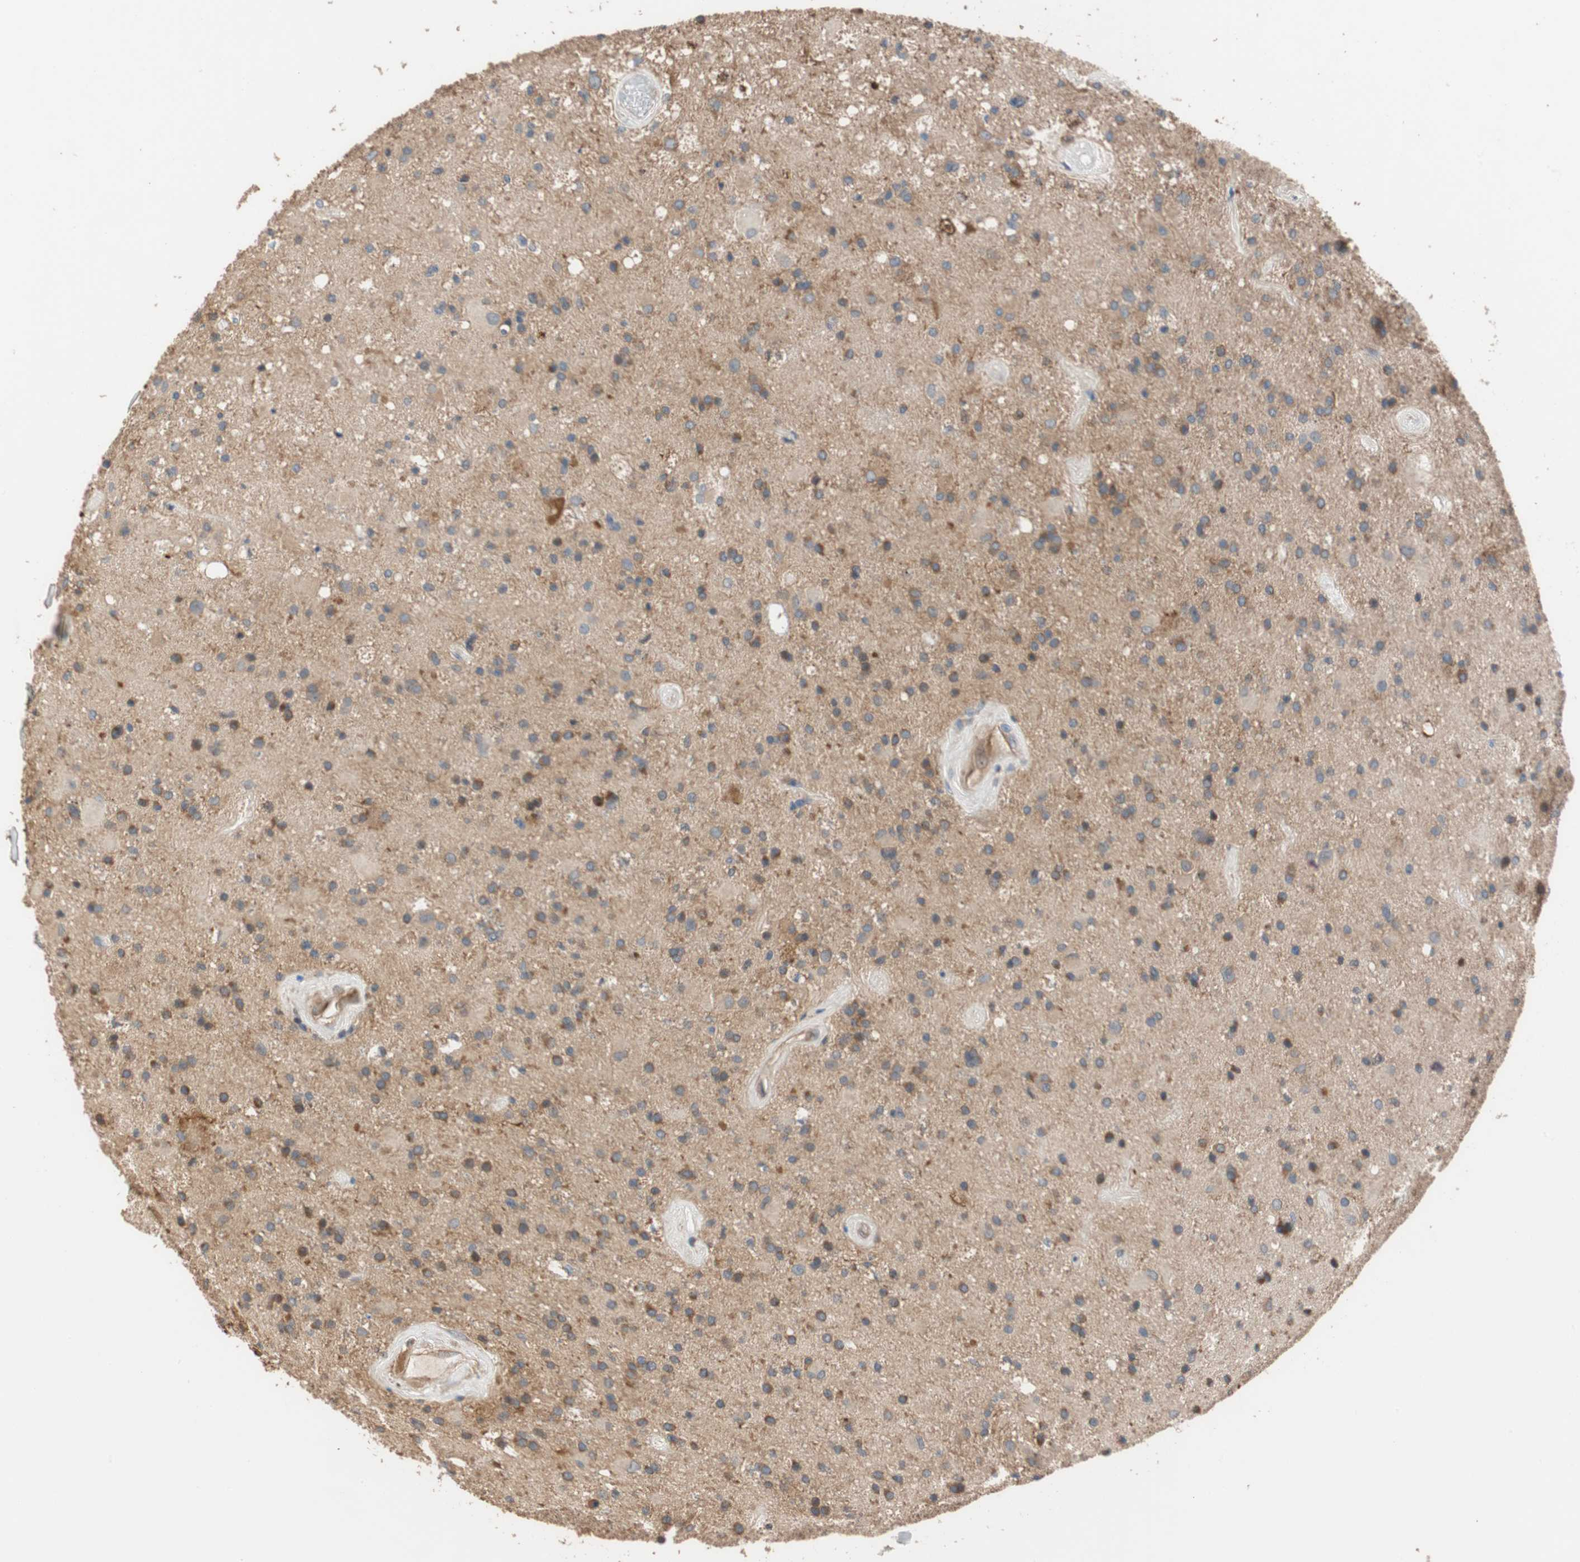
{"staining": {"intensity": "moderate", "quantity": ">75%", "location": "cytoplasmic/membranous"}, "tissue": "glioma", "cell_type": "Tumor cells", "image_type": "cancer", "snomed": [{"axis": "morphology", "description": "Glioma, malignant, Low grade"}, {"axis": "topography", "description": "Brain"}], "caption": "A photomicrograph of human malignant low-grade glioma stained for a protein demonstrates moderate cytoplasmic/membranous brown staining in tumor cells.", "gene": "MAP4K2", "patient": {"sex": "male", "age": 58}}